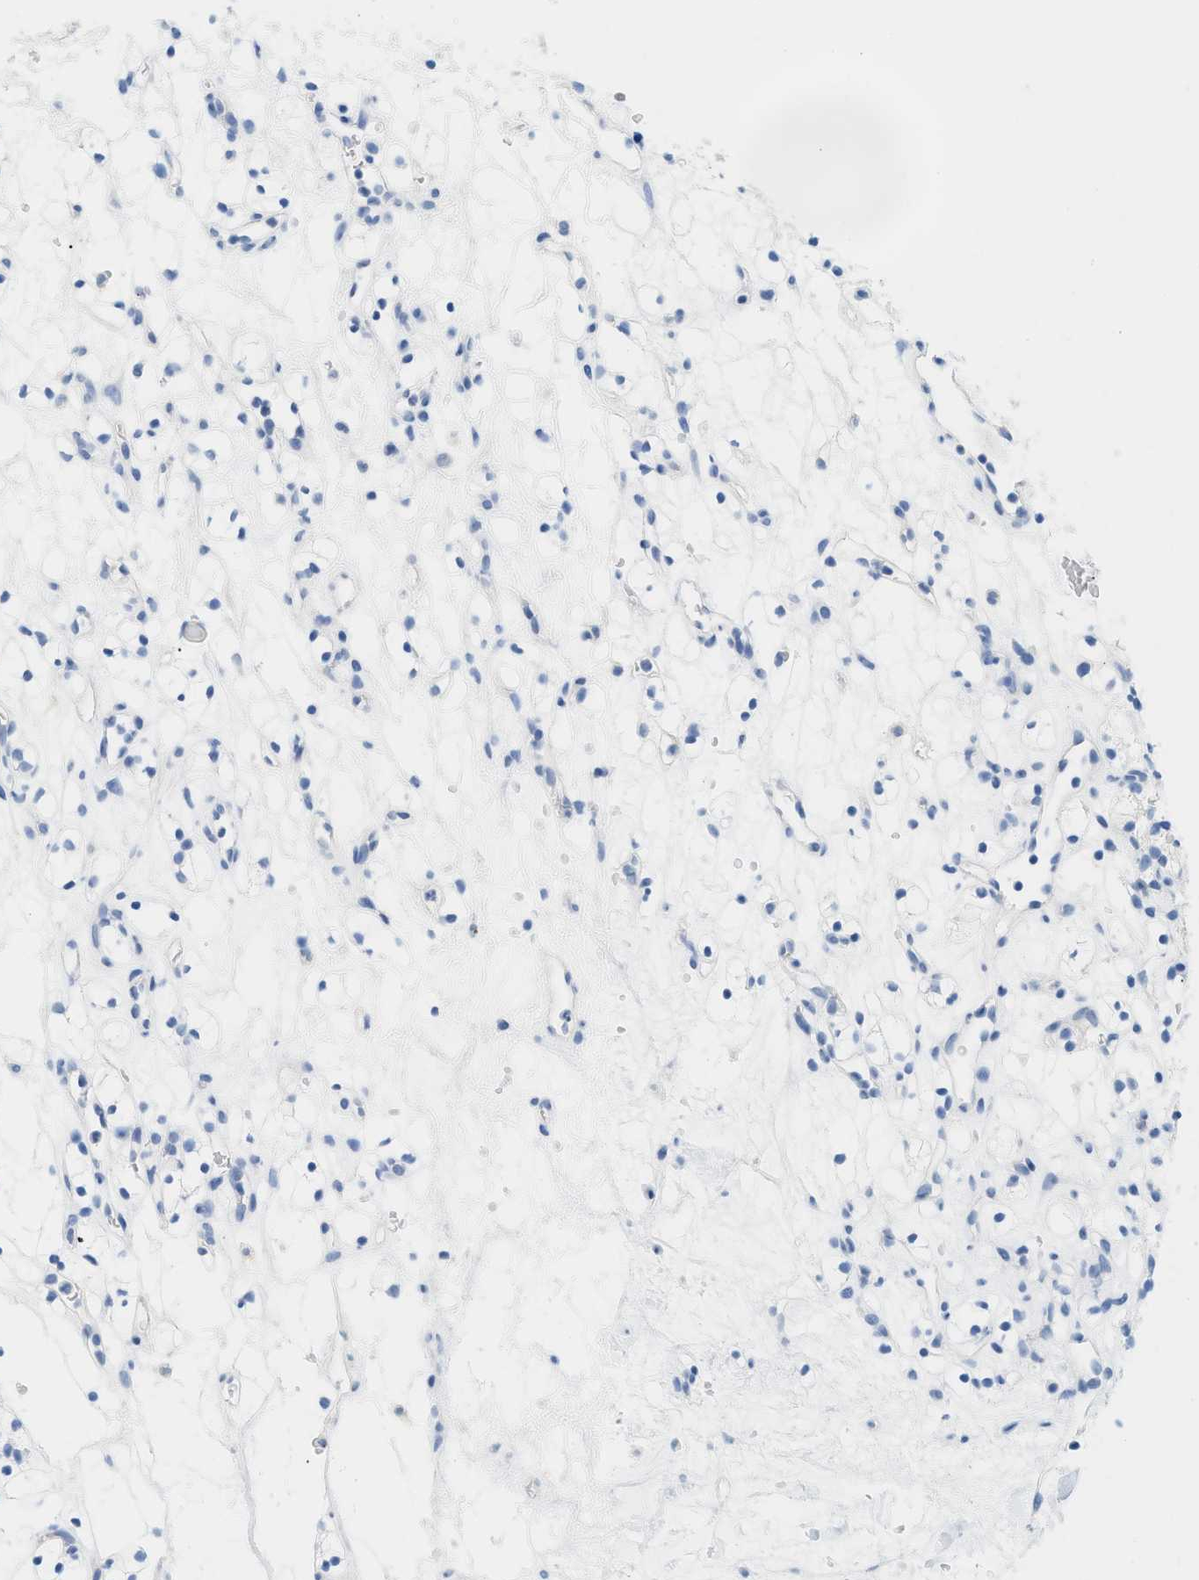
{"staining": {"intensity": "negative", "quantity": "none", "location": "none"}, "tissue": "renal cancer", "cell_type": "Tumor cells", "image_type": "cancer", "snomed": [{"axis": "morphology", "description": "Adenocarcinoma, NOS"}, {"axis": "topography", "description": "Kidney"}], "caption": "This is an immunohistochemistry histopathology image of human adenocarcinoma (renal). There is no staining in tumor cells.", "gene": "PAPPA", "patient": {"sex": "female", "age": 60}}